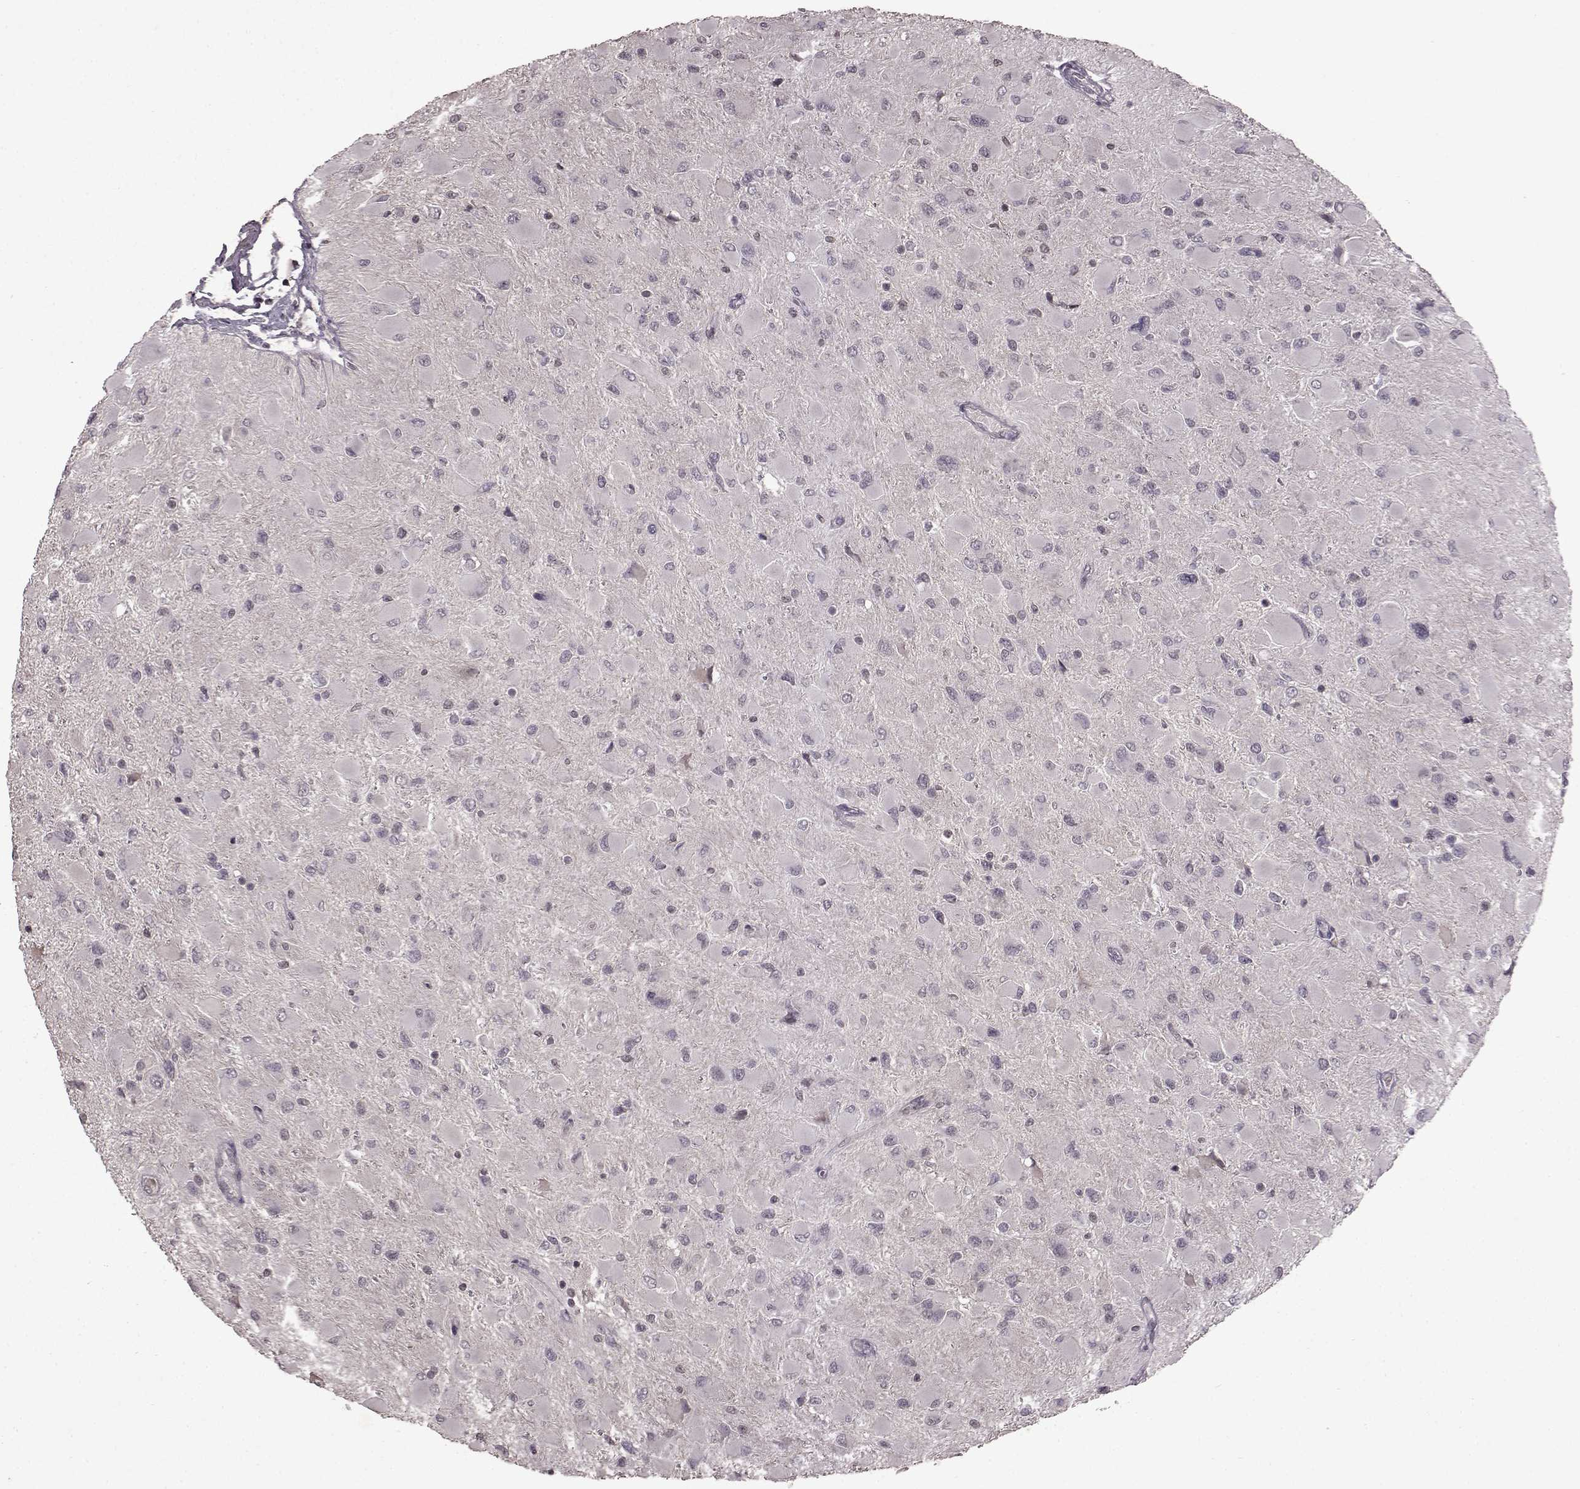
{"staining": {"intensity": "negative", "quantity": "none", "location": "none"}, "tissue": "glioma", "cell_type": "Tumor cells", "image_type": "cancer", "snomed": [{"axis": "morphology", "description": "Glioma, malignant, High grade"}, {"axis": "topography", "description": "Cerebral cortex"}], "caption": "Immunohistochemistry of malignant high-grade glioma displays no positivity in tumor cells.", "gene": "LHB", "patient": {"sex": "female", "age": 36}}